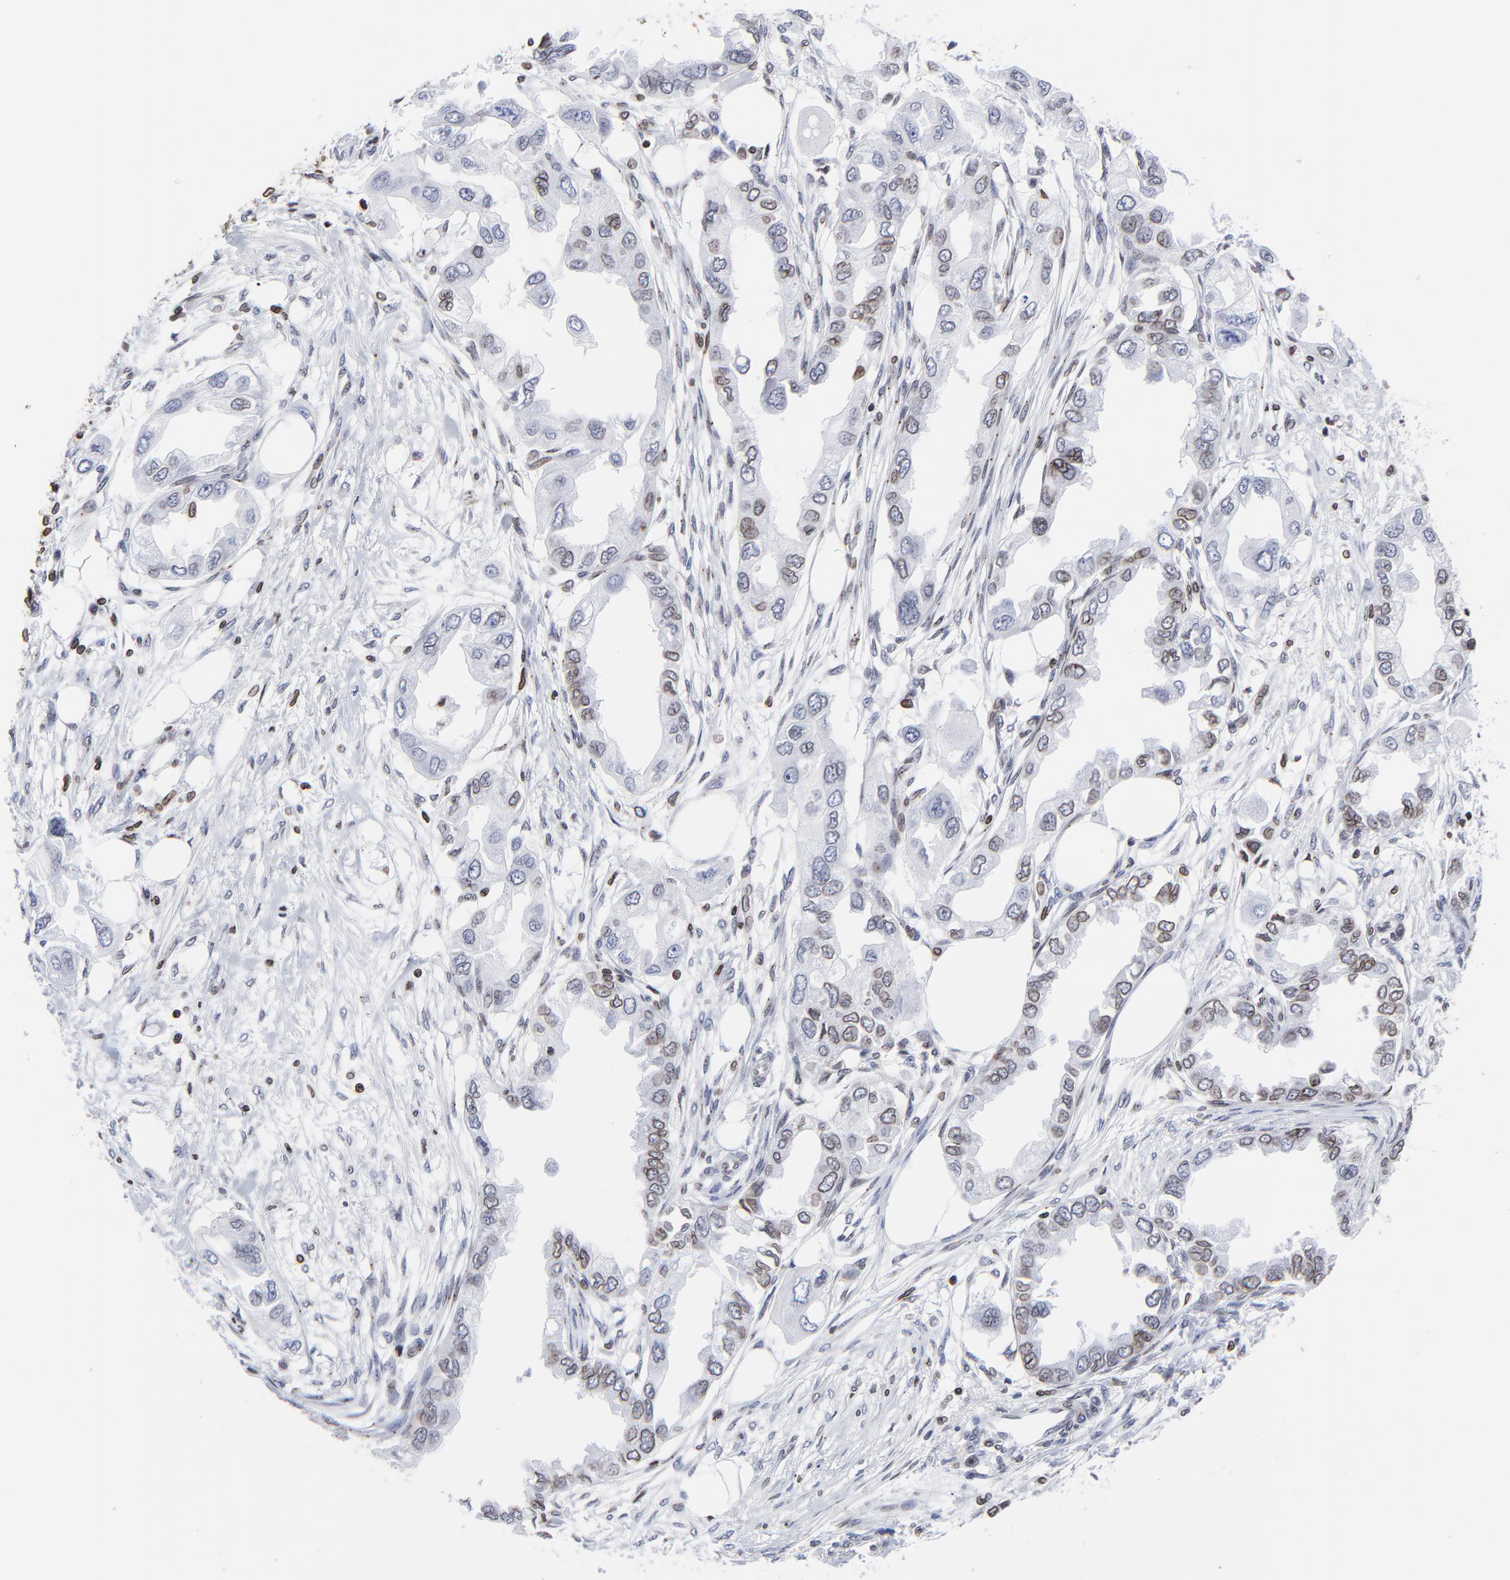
{"staining": {"intensity": "weak", "quantity": "<25%", "location": "cytoplasmic/membranous,nuclear"}, "tissue": "endometrial cancer", "cell_type": "Tumor cells", "image_type": "cancer", "snomed": [{"axis": "morphology", "description": "Adenocarcinoma, NOS"}, {"axis": "topography", "description": "Endometrium"}], "caption": "High power microscopy photomicrograph of an IHC photomicrograph of adenocarcinoma (endometrial), revealing no significant staining in tumor cells.", "gene": "THAP7", "patient": {"sex": "female", "age": 67}}